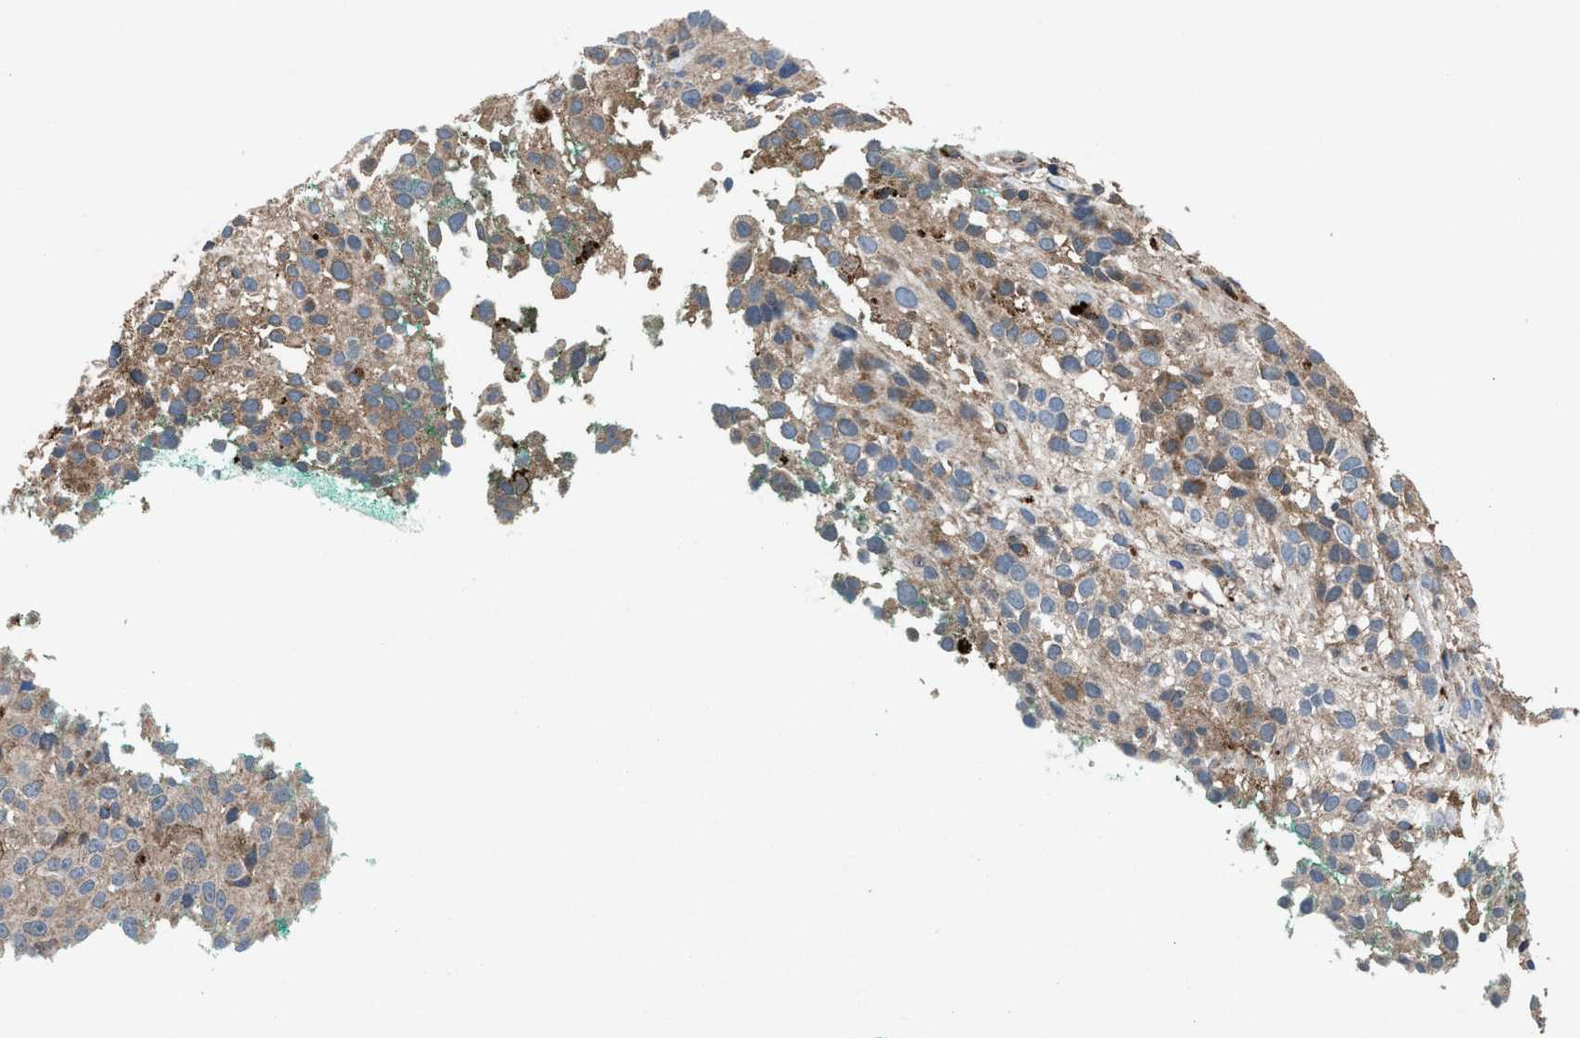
{"staining": {"intensity": "weak", "quantity": "<25%", "location": "cytoplasmic/membranous"}, "tissue": "melanoma", "cell_type": "Tumor cells", "image_type": "cancer", "snomed": [{"axis": "morphology", "description": "Necrosis, NOS"}, {"axis": "morphology", "description": "Malignant melanoma, NOS"}, {"axis": "topography", "description": "Skin"}], "caption": "DAB immunohistochemical staining of melanoma reveals no significant positivity in tumor cells. The staining is performed using DAB brown chromogen with nuclei counter-stained in using hematoxylin.", "gene": "FAM221A", "patient": {"sex": "female", "age": 87}}